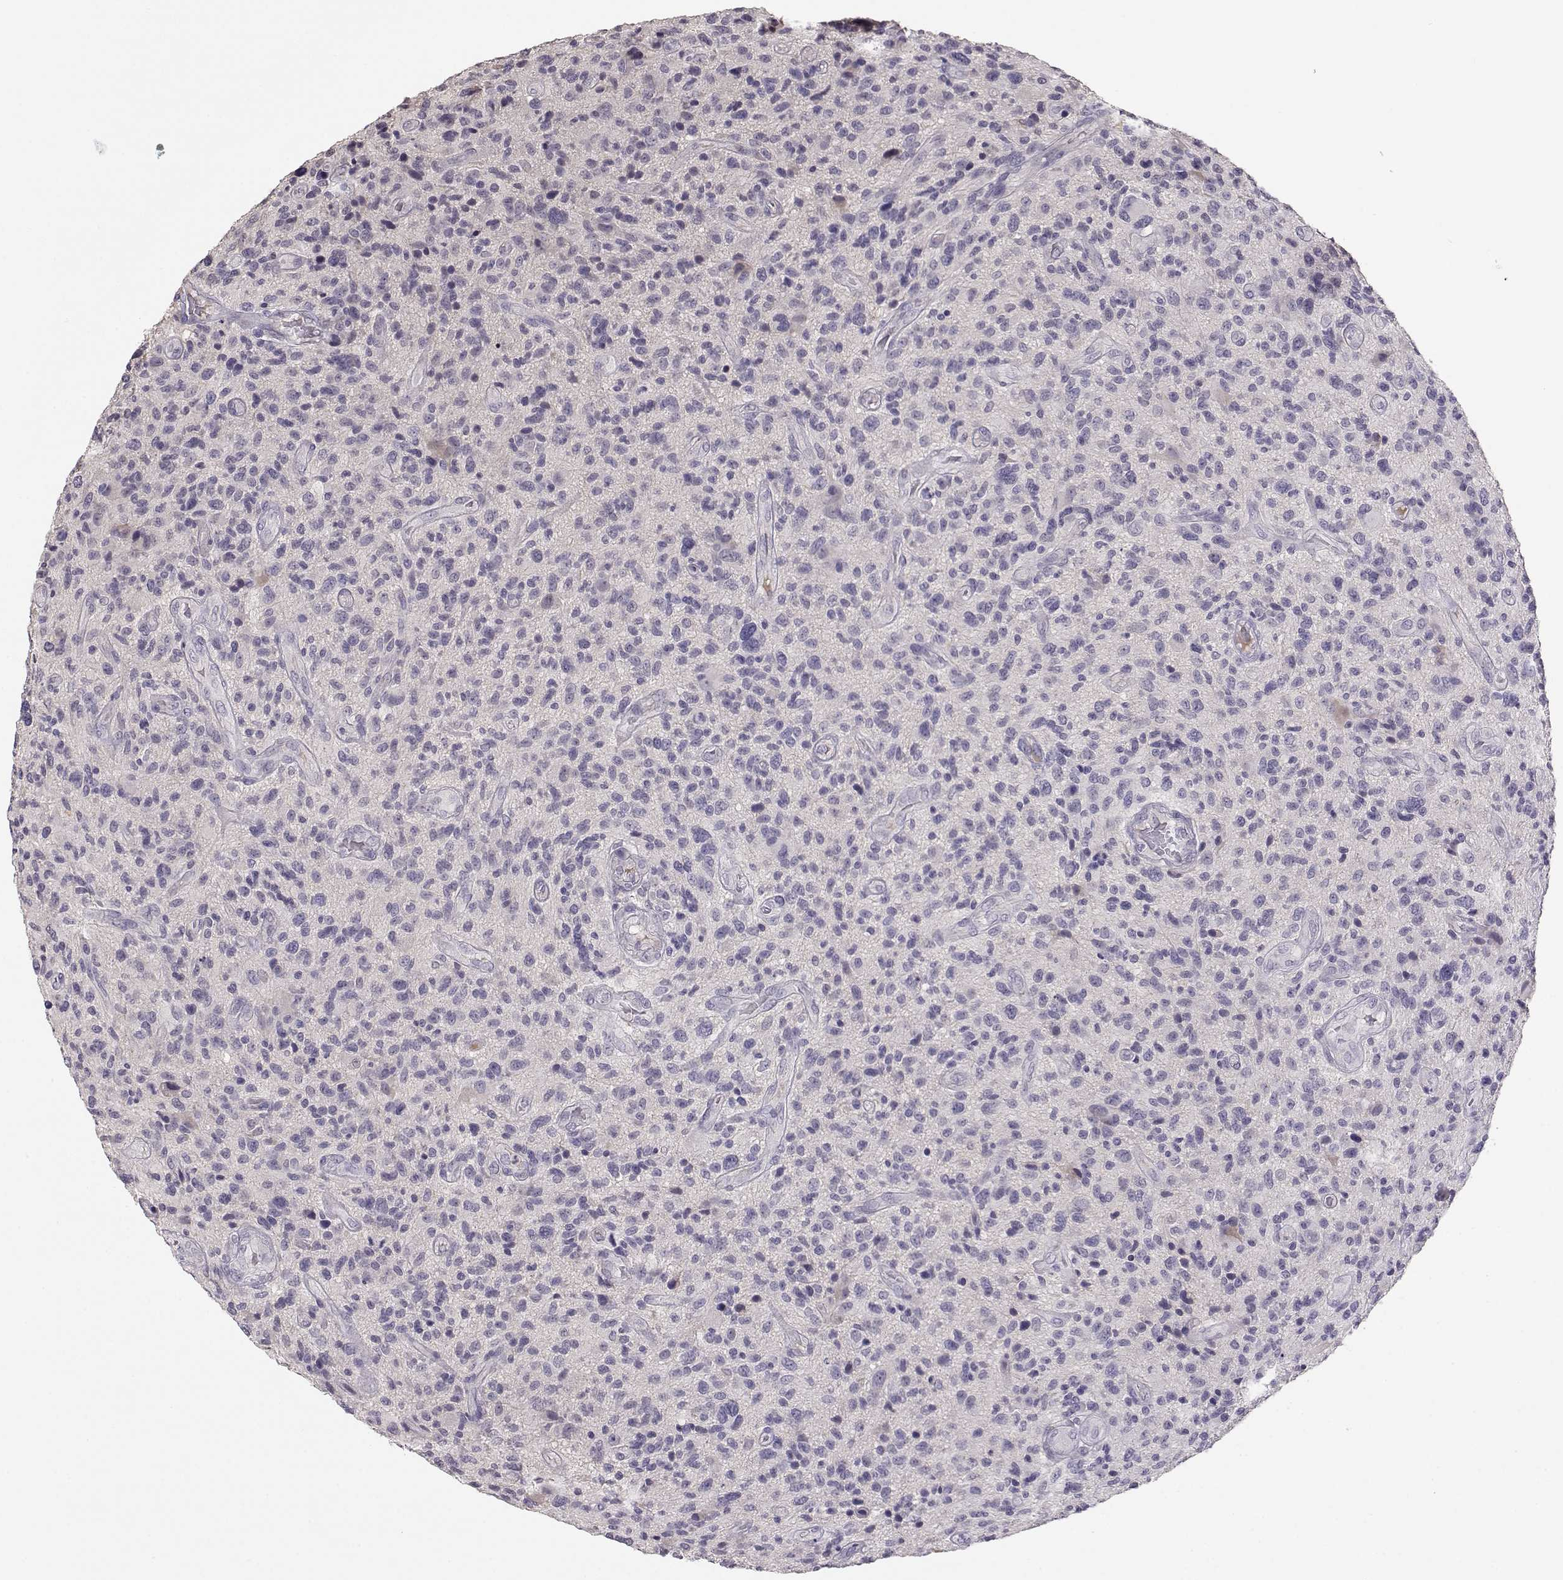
{"staining": {"intensity": "negative", "quantity": "none", "location": "none"}, "tissue": "glioma", "cell_type": "Tumor cells", "image_type": "cancer", "snomed": [{"axis": "morphology", "description": "Glioma, malignant, High grade"}, {"axis": "topography", "description": "Brain"}], "caption": "Immunohistochemical staining of glioma demonstrates no significant positivity in tumor cells.", "gene": "TACR1", "patient": {"sex": "male", "age": 47}}